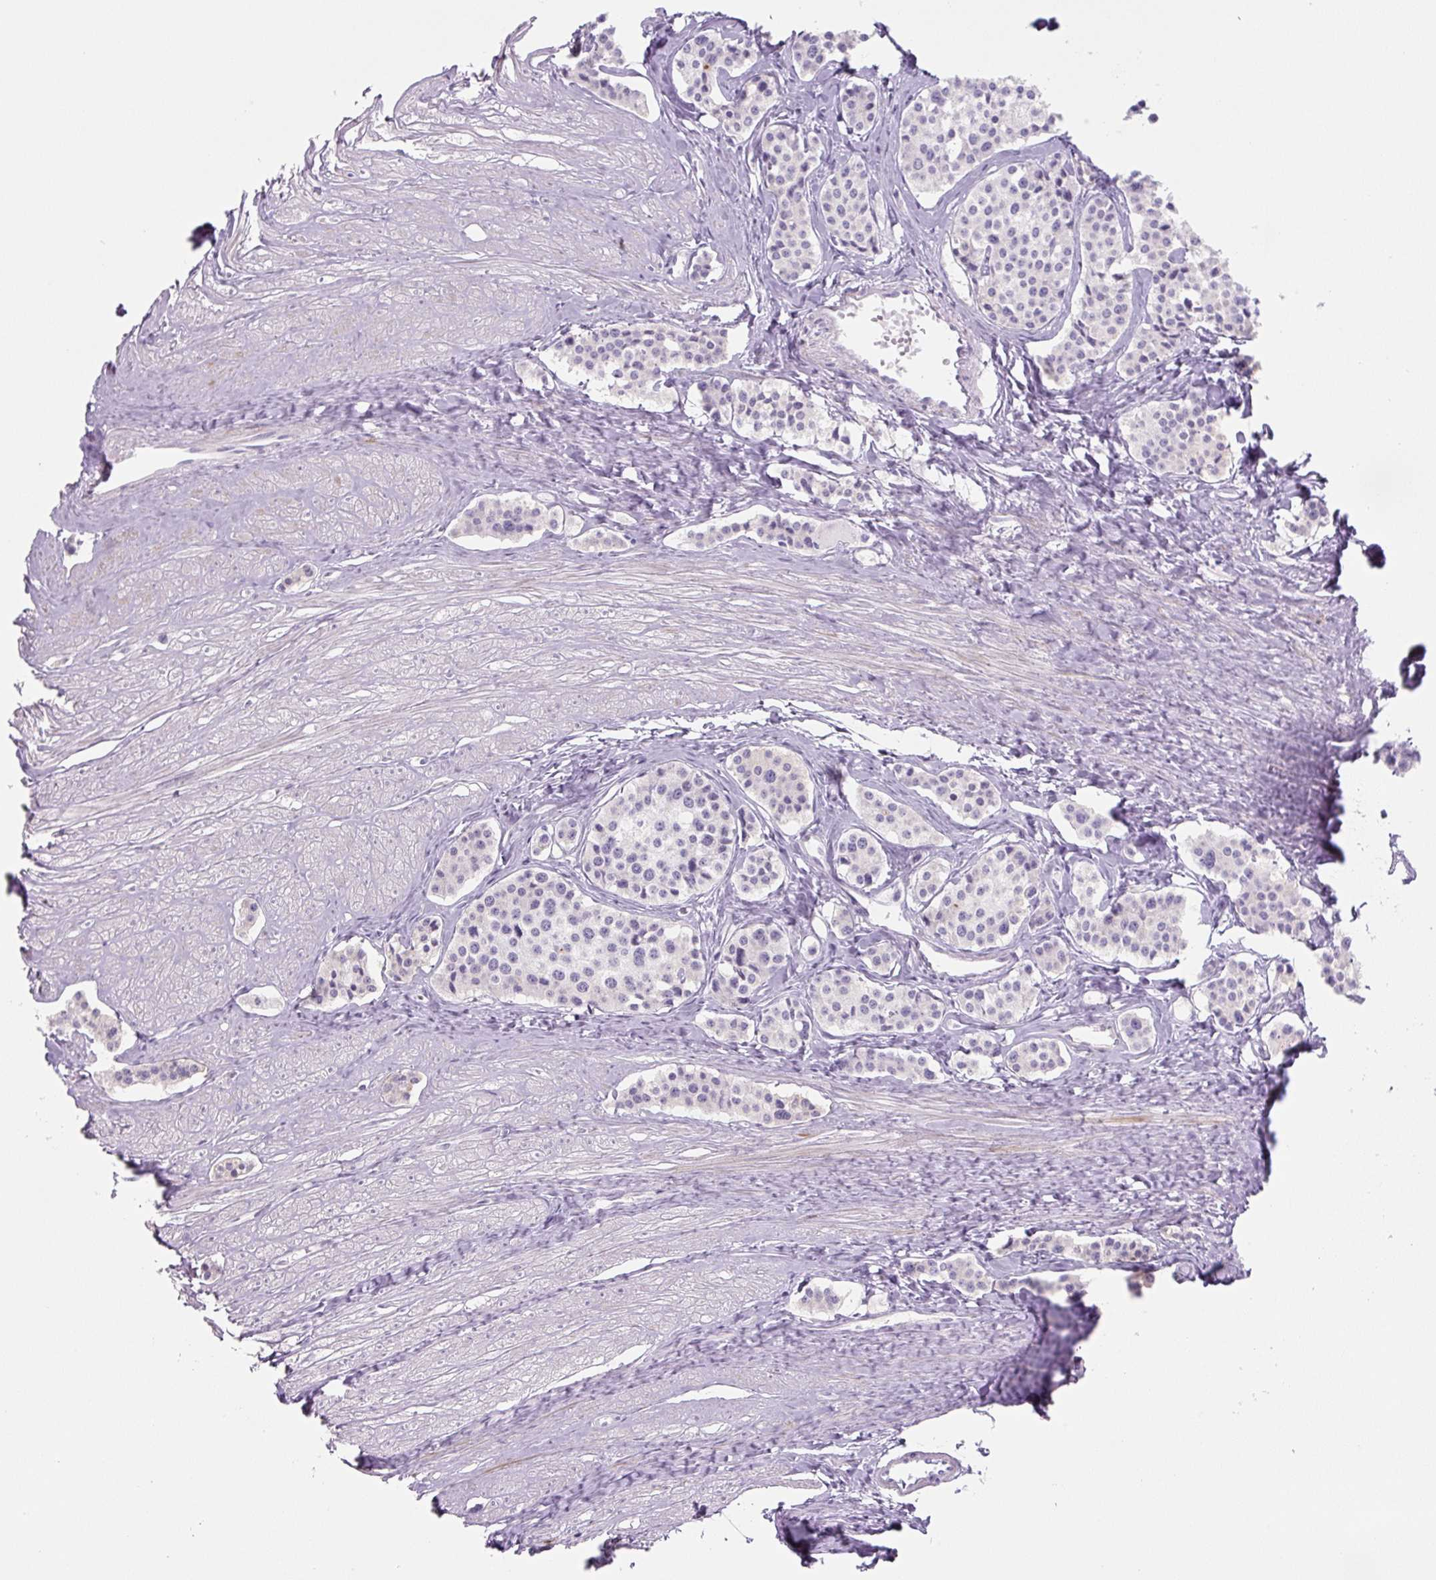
{"staining": {"intensity": "negative", "quantity": "none", "location": "none"}, "tissue": "carcinoid", "cell_type": "Tumor cells", "image_type": "cancer", "snomed": [{"axis": "morphology", "description": "Carcinoid, malignant, NOS"}, {"axis": "topography", "description": "Small intestine"}], "caption": "This micrograph is of carcinoid (malignant) stained with immunohistochemistry to label a protein in brown with the nuclei are counter-stained blue. There is no staining in tumor cells. (Stains: DAB IHC with hematoxylin counter stain, Microscopy: brightfield microscopy at high magnification).", "gene": "PRM1", "patient": {"sex": "male", "age": 60}}